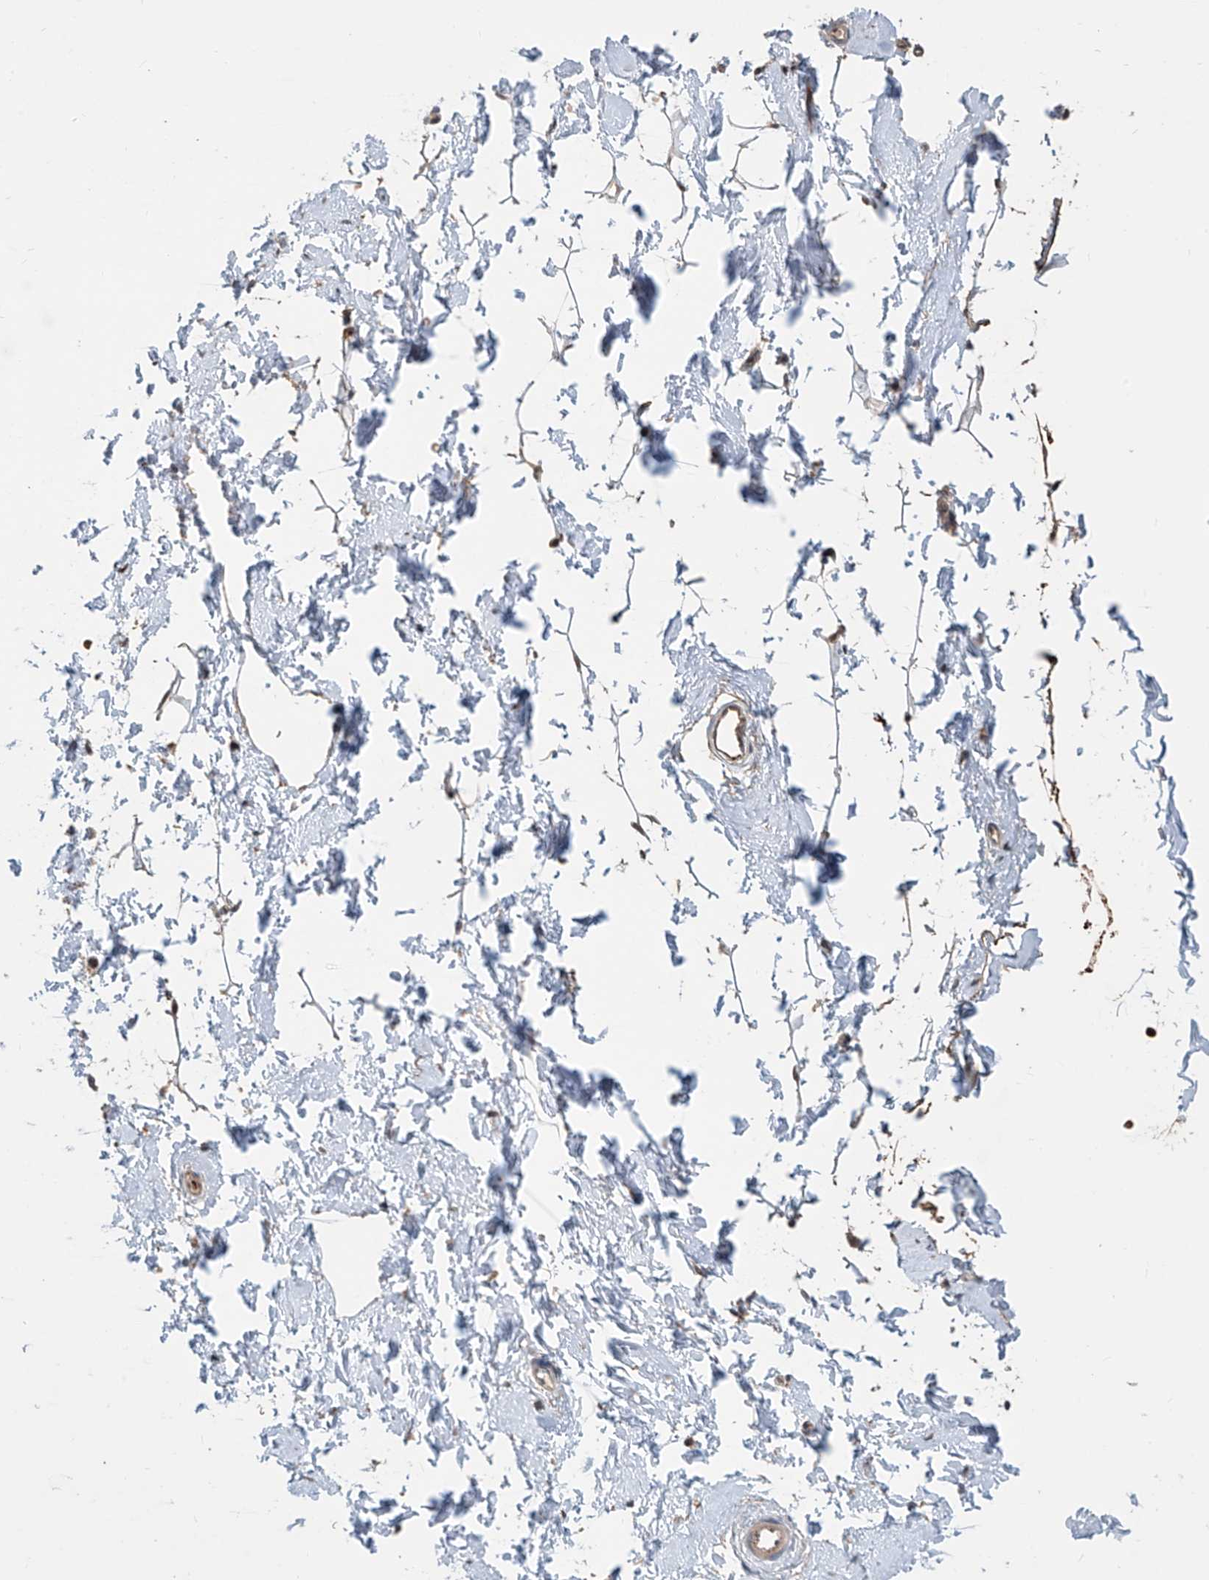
{"staining": {"intensity": "negative", "quantity": "none", "location": "none"}, "tissue": "adipose tissue", "cell_type": "Adipocytes", "image_type": "normal", "snomed": [{"axis": "morphology", "description": "Normal tissue, NOS"}, {"axis": "topography", "description": "Breast"}], "caption": "This is a image of immunohistochemistry staining of unremarkable adipose tissue, which shows no staining in adipocytes. (Immunohistochemistry (ihc), brightfield microscopy, high magnification).", "gene": "LAGE3", "patient": {"sex": "female", "age": 23}}